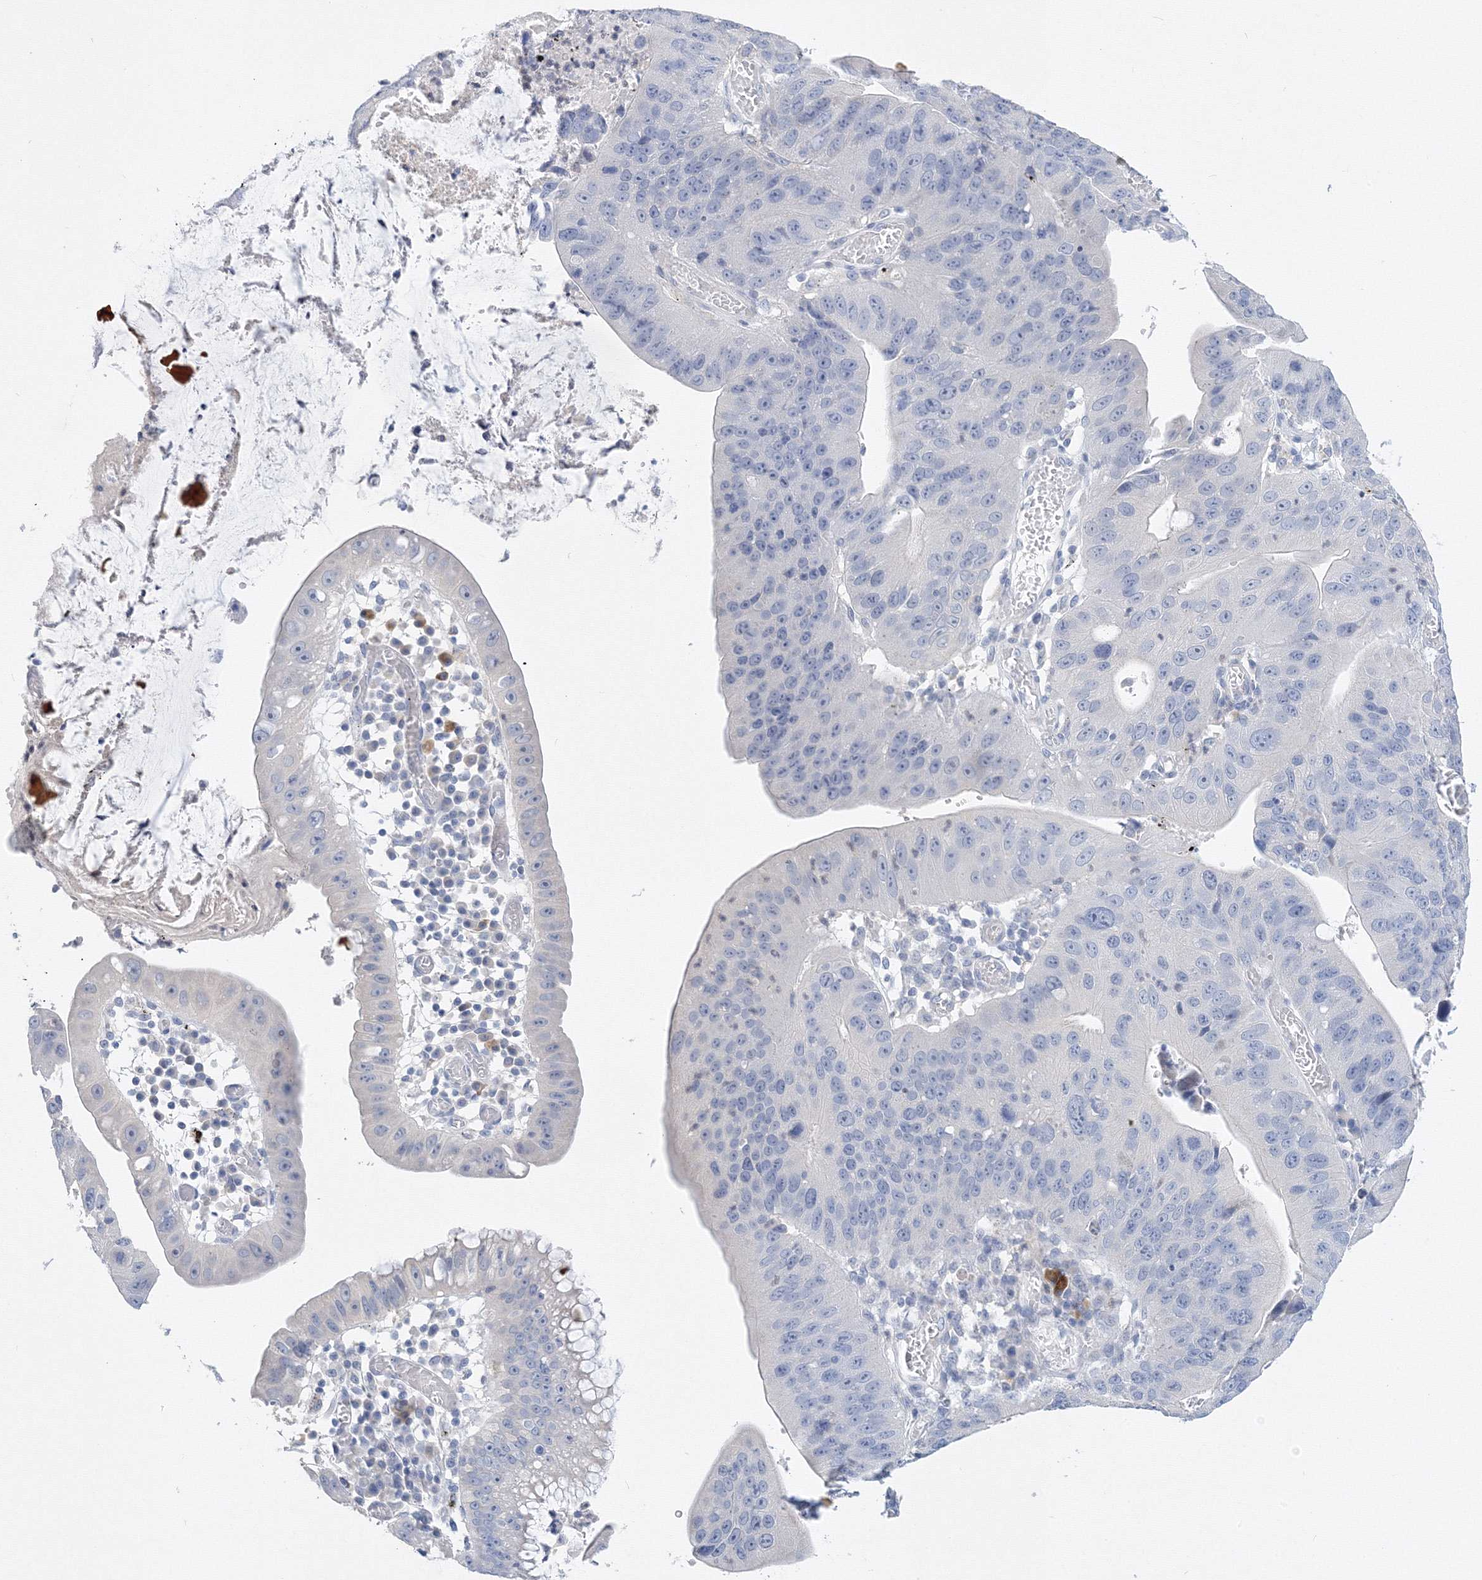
{"staining": {"intensity": "negative", "quantity": "none", "location": "none"}, "tissue": "stomach cancer", "cell_type": "Tumor cells", "image_type": "cancer", "snomed": [{"axis": "morphology", "description": "Adenocarcinoma, NOS"}, {"axis": "topography", "description": "Stomach"}], "caption": "Stomach cancer (adenocarcinoma) was stained to show a protein in brown. There is no significant staining in tumor cells.", "gene": "AASDH", "patient": {"sex": "male", "age": 59}}